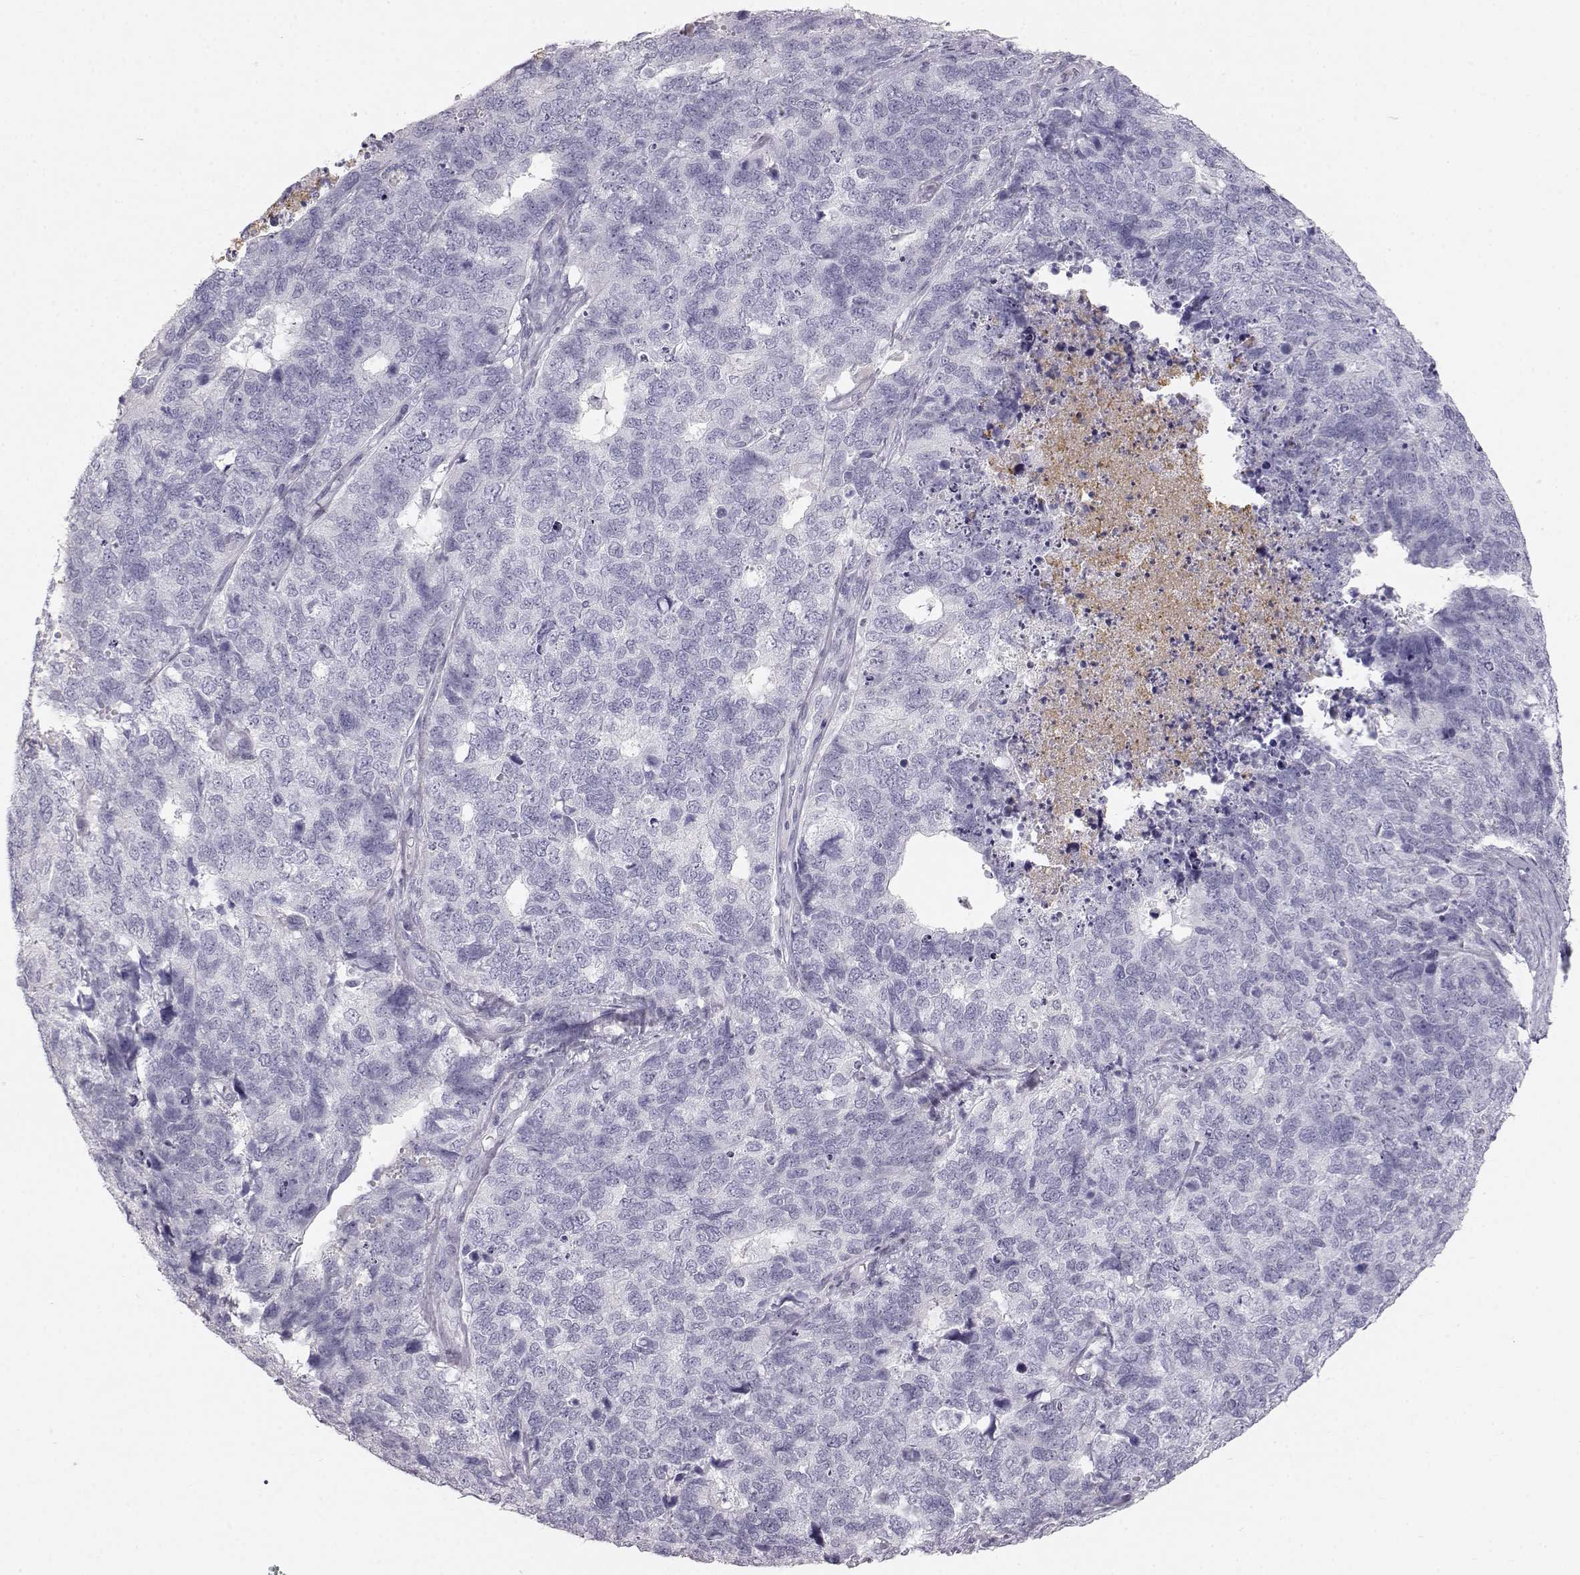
{"staining": {"intensity": "negative", "quantity": "none", "location": "none"}, "tissue": "cervical cancer", "cell_type": "Tumor cells", "image_type": "cancer", "snomed": [{"axis": "morphology", "description": "Squamous cell carcinoma, NOS"}, {"axis": "topography", "description": "Cervix"}], "caption": "Cervical cancer (squamous cell carcinoma) was stained to show a protein in brown. There is no significant positivity in tumor cells. (DAB IHC with hematoxylin counter stain).", "gene": "KRTAP16-1", "patient": {"sex": "female", "age": 63}}